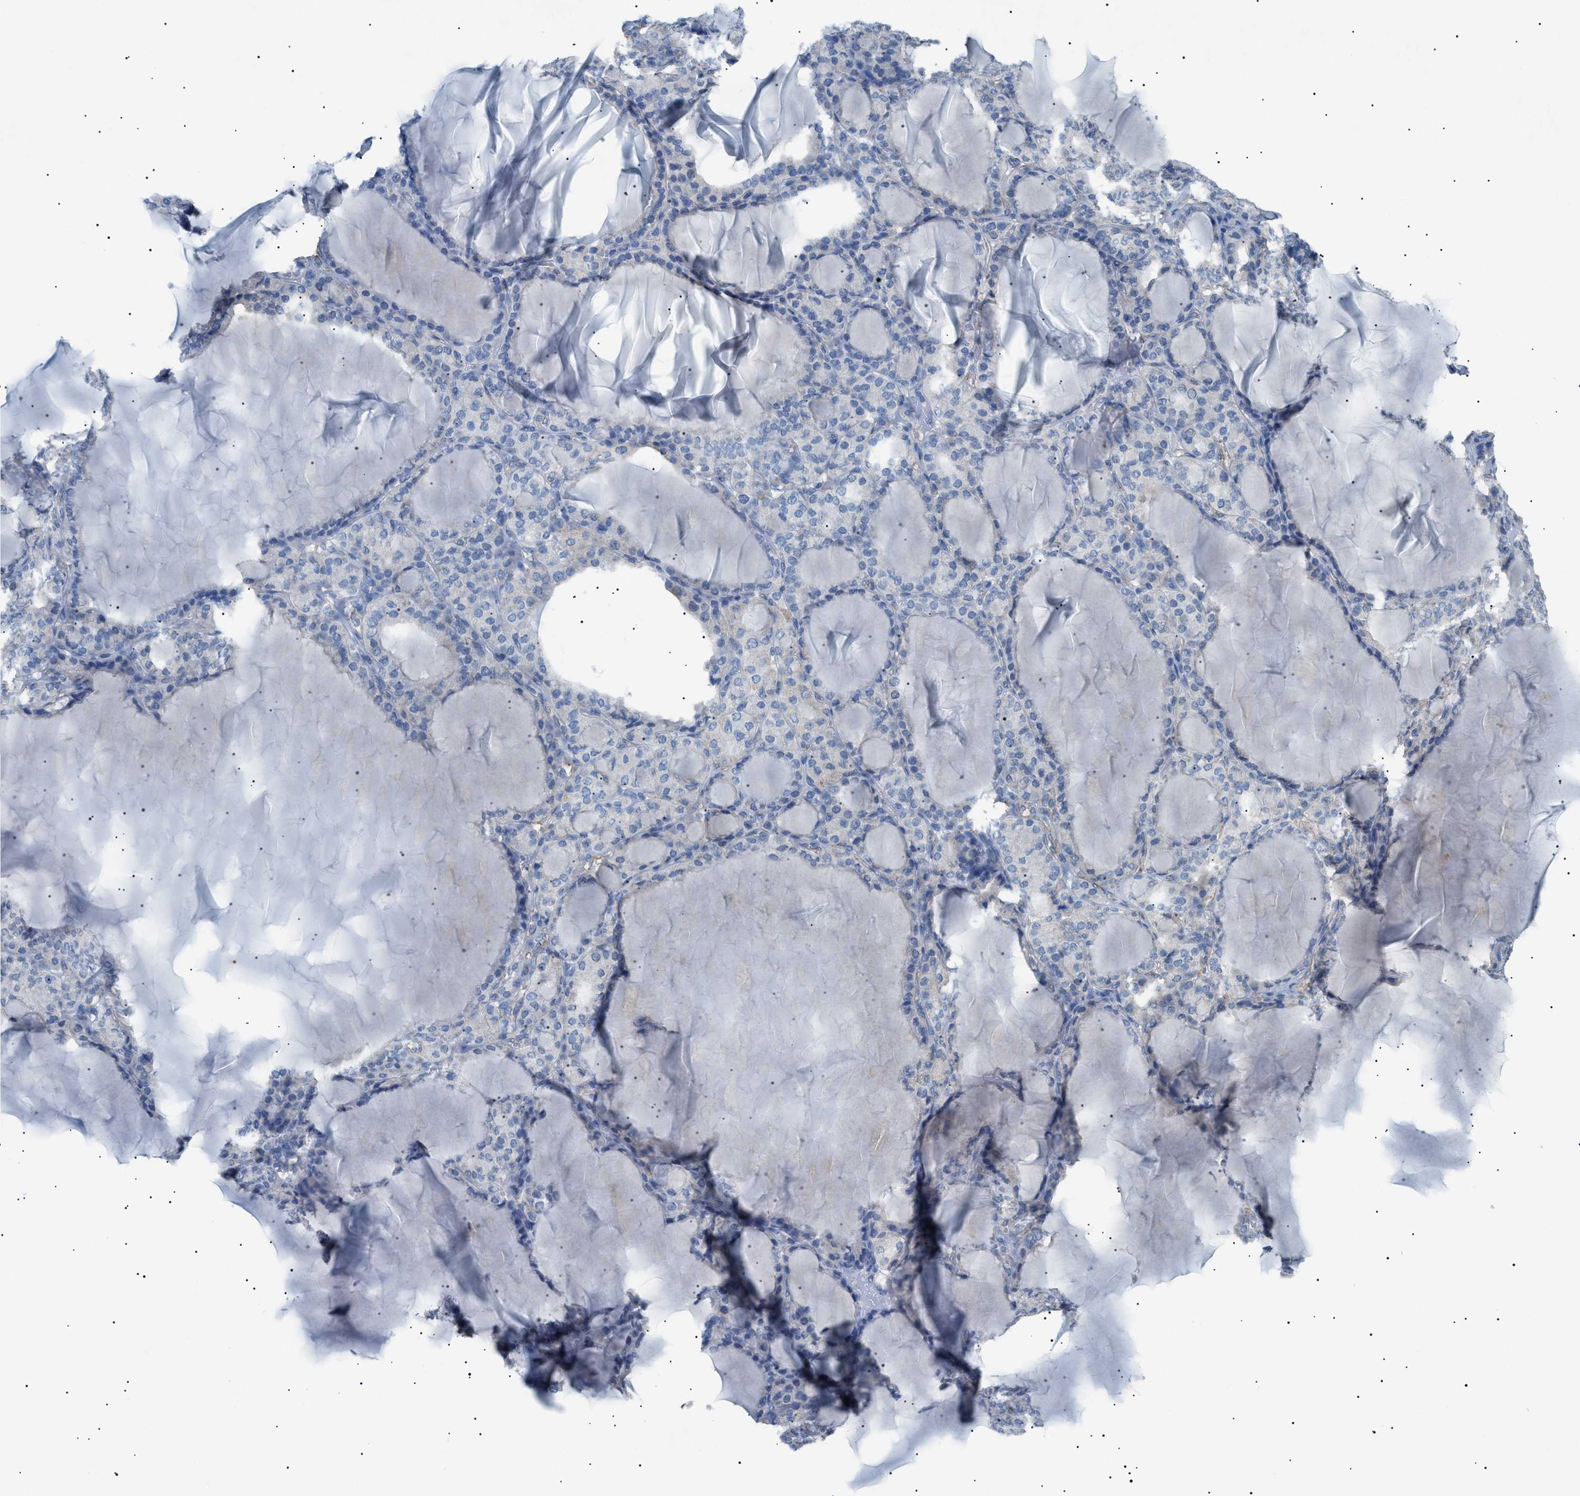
{"staining": {"intensity": "negative", "quantity": "none", "location": "none"}, "tissue": "thyroid gland", "cell_type": "Glandular cells", "image_type": "normal", "snomed": [{"axis": "morphology", "description": "Normal tissue, NOS"}, {"axis": "topography", "description": "Thyroid gland"}], "caption": "Immunohistochemistry micrograph of unremarkable thyroid gland: thyroid gland stained with DAB (3,3'-diaminobenzidine) reveals no significant protein positivity in glandular cells. (Brightfield microscopy of DAB (3,3'-diaminobenzidine) immunohistochemistry (IHC) at high magnification).", "gene": "ADAMTS1", "patient": {"sex": "female", "age": 28}}